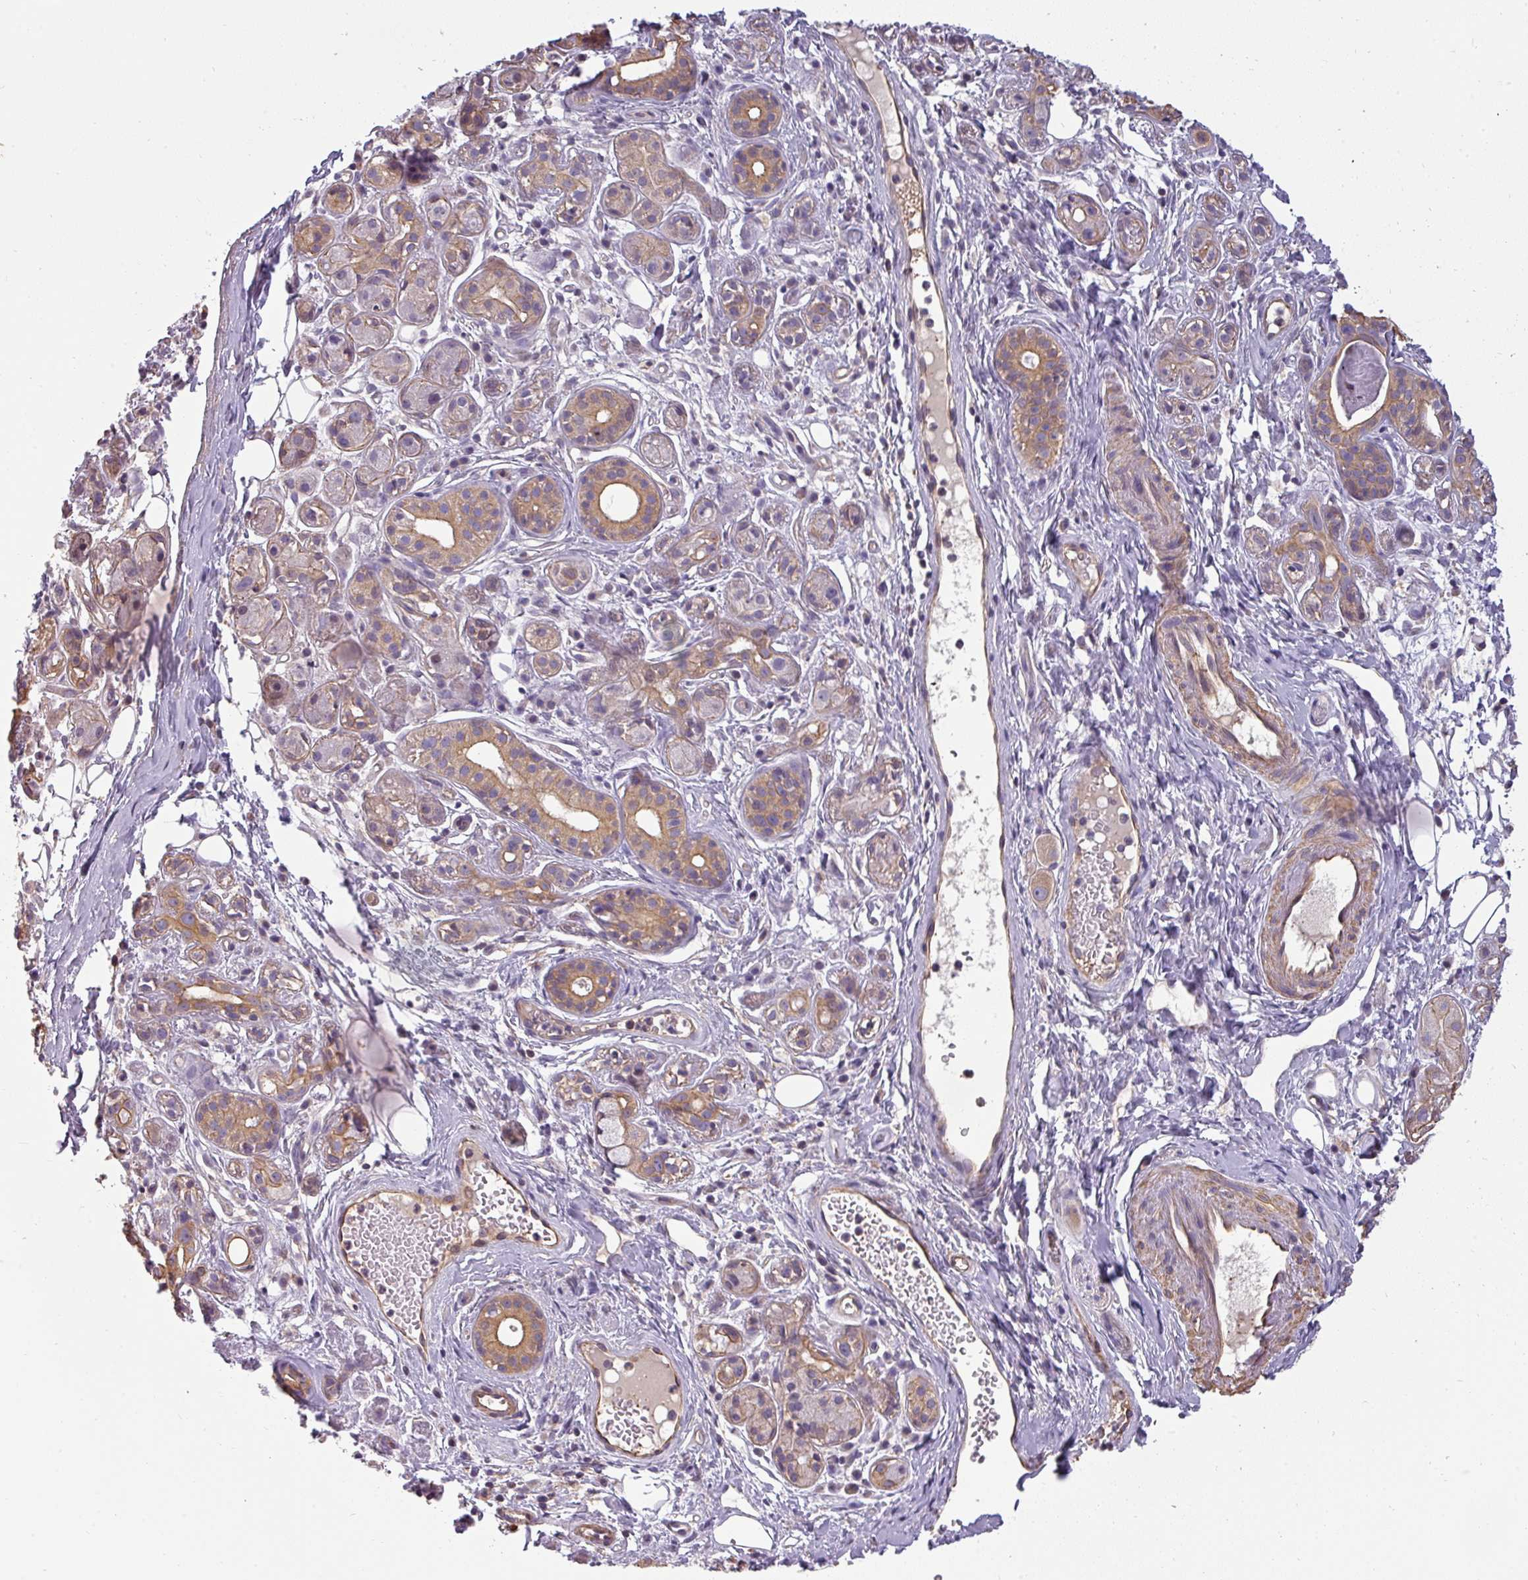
{"staining": {"intensity": "weak", "quantity": "<25%", "location": "cytoplasmic/membranous"}, "tissue": "salivary gland", "cell_type": "Glandular cells", "image_type": "normal", "snomed": [{"axis": "morphology", "description": "Normal tissue, NOS"}, {"axis": "topography", "description": "Salivary gland"}], "caption": "The immunohistochemistry (IHC) micrograph has no significant positivity in glandular cells of salivary gland.", "gene": "ZNF835", "patient": {"sex": "male", "age": 54}}